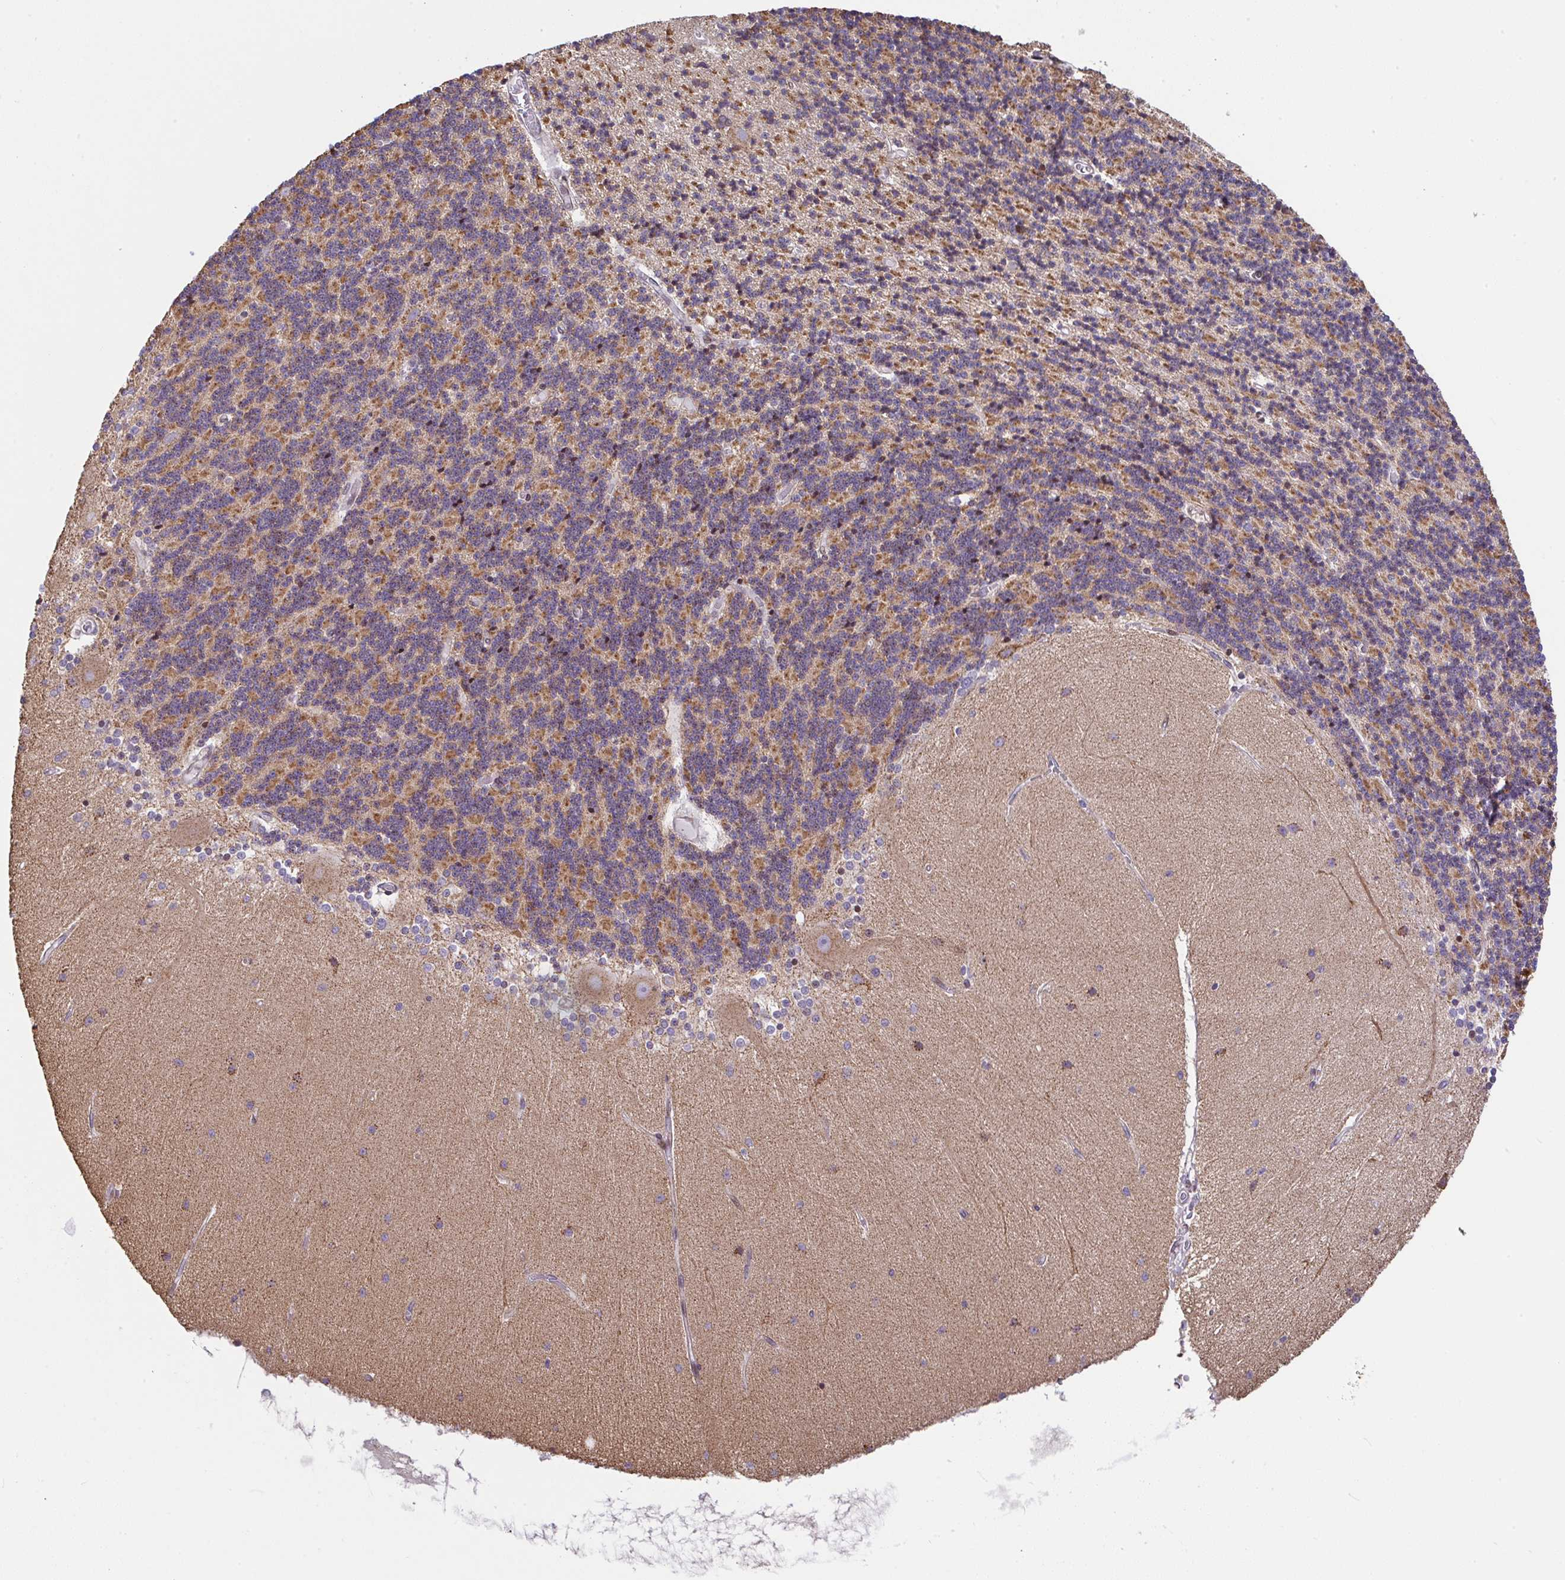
{"staining": {"intensity": "moderate", "quantity": "25%-75%", "location": "cytoplasmic/membranous"}, "tissue": "cerebellum", "cell_type": "Cells in granular layer", "image_type": "normal", "snomed": [{"axis": "morphology", "description": "Normal tissue, NOS"}, {"axis": "topography", "description": "Cerebellum"}], "caption": "There is medium levels of moderate cytoplasmic/membranous staining in cells in granular layer of normal cerebellum, as demonstrated by immunohistochemical staining (brown color).", "gene": "FIGNL1", "patient": {"sex": "female", "age": 54}}